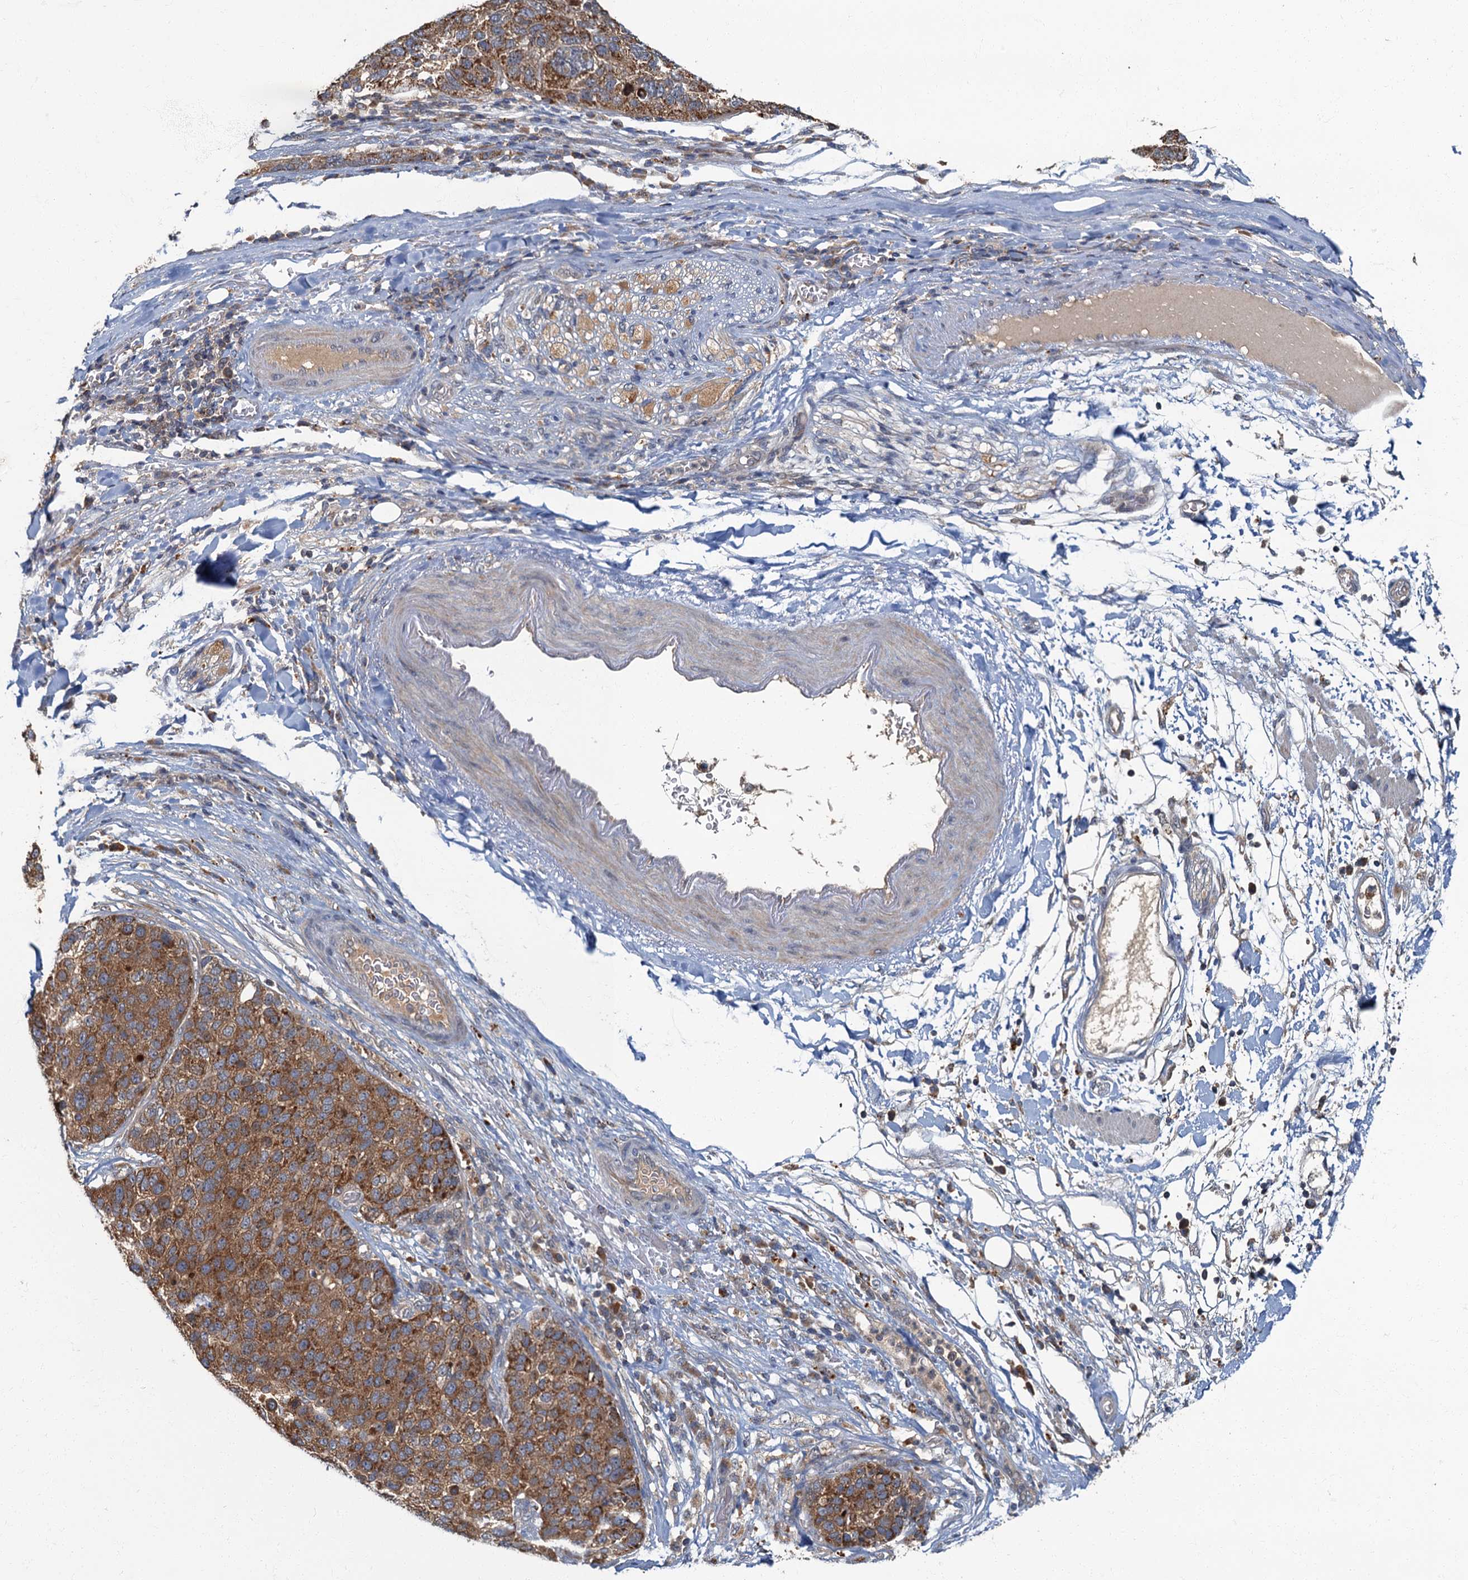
{"staining": {"intensity": "moderate", "quantity": ">75%", "location": "cytoplasmic/membranous"}, "tissue": "pancreatic cancer", "cell_type": "Tumor cells", "image_type": "cancer", "snomed": [{"axis": "morphology", "description": "Adenocarcinoma, NOS"}, {"axis": "topography", "description": "Pancreas"}], "caption": "Tumor cells demonstrate medium levels of moderate cytoplasmic/membranous staining in approximately >75% of cells in human pancreatic adenocarcinoma.", "gene": "WDCP", "patient": {"sex": "female", "age": 61}}